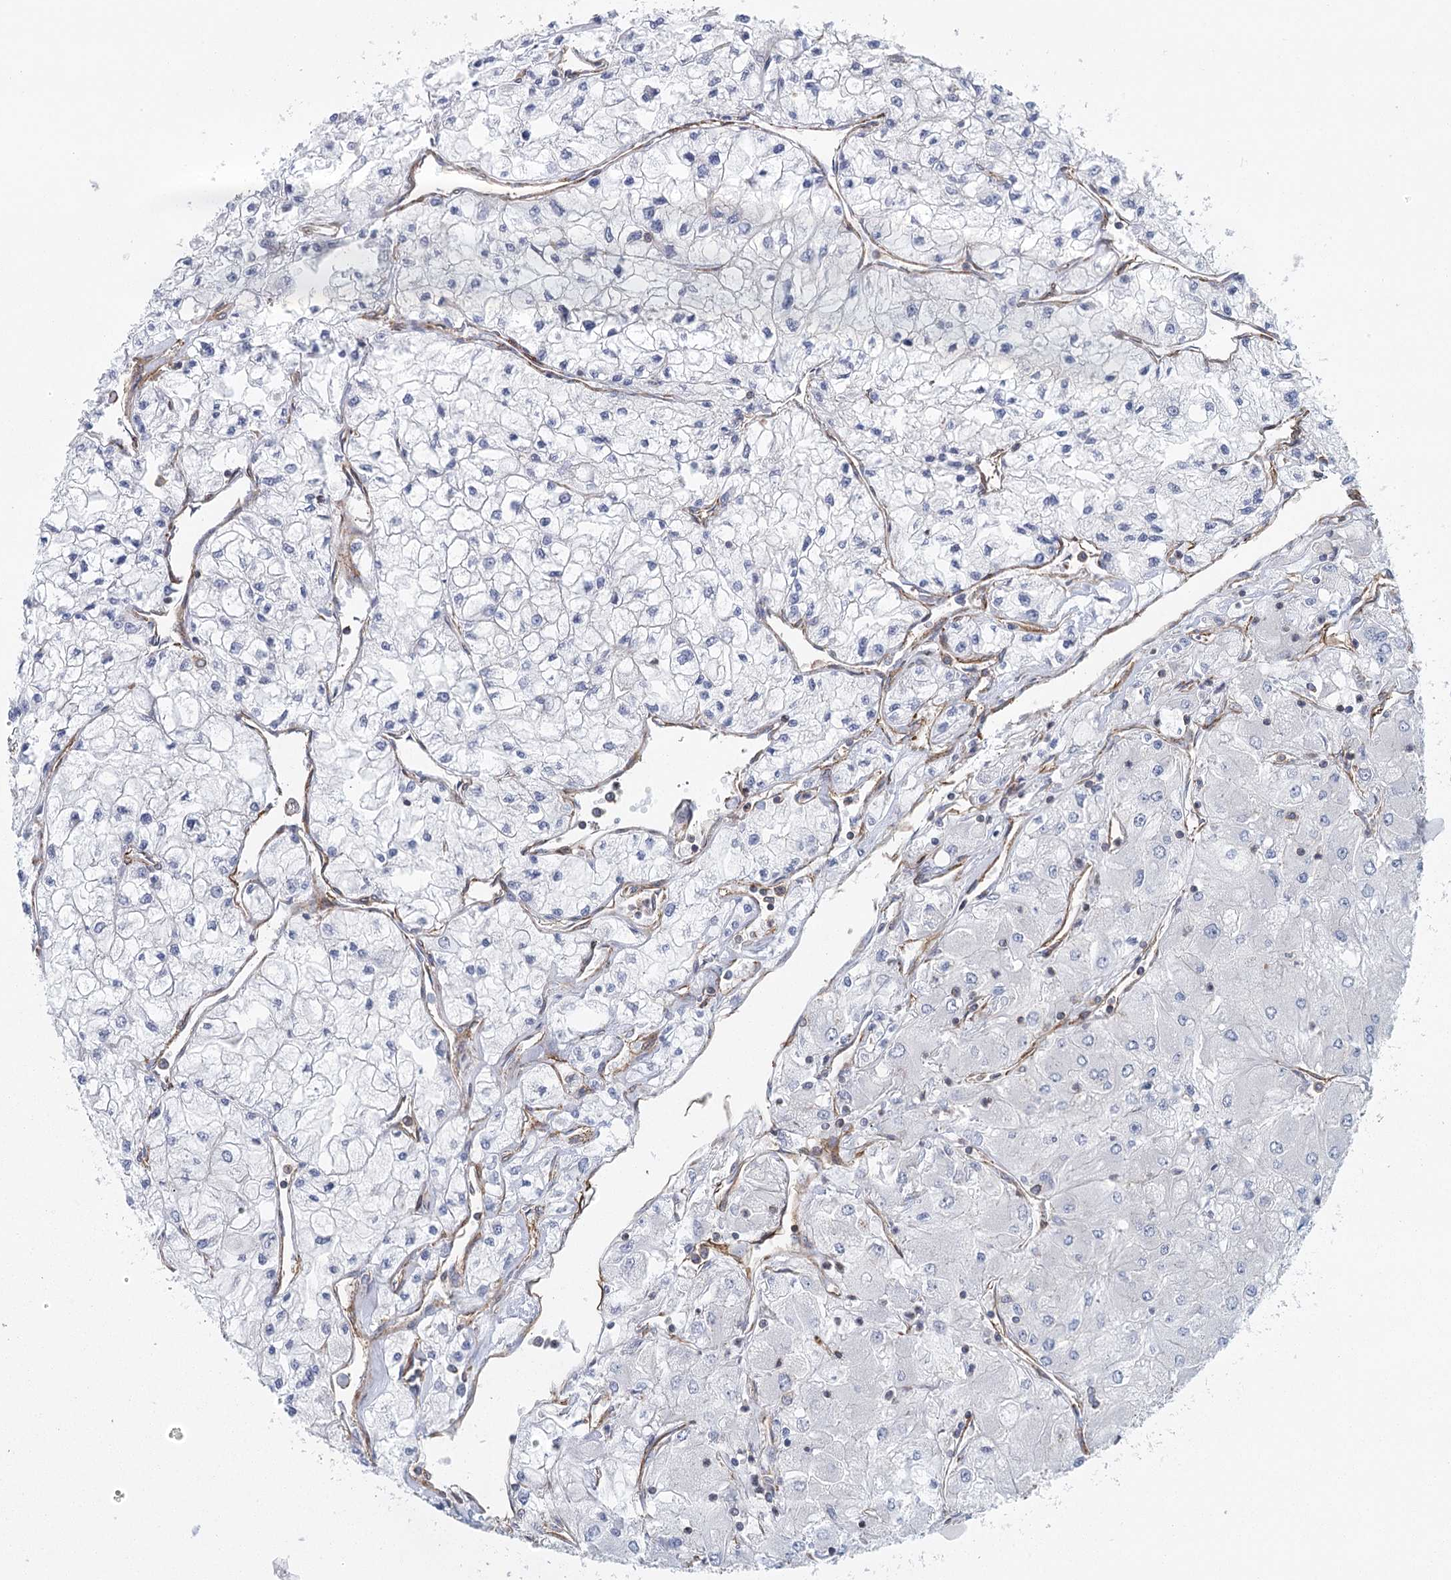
{"staining": {"intensity": "negative", "quantity": "none", "location": "none"}, "tissue": "renal cancer", "cell_type": "Tumor cells", "image_type": "cancer", "snomed": [{"axis": "morphology", "description": "Adenocarcinoma, NOS"}, {"axis": "topography", "description": "Kidney"}], "caption": "DAB immunohistochemical staining of renal cancer (adenocarcinoma) shows no significant staining in tumor cells.", "gene": "IFT46", "patient": {"sex": "male", "age": 80}}